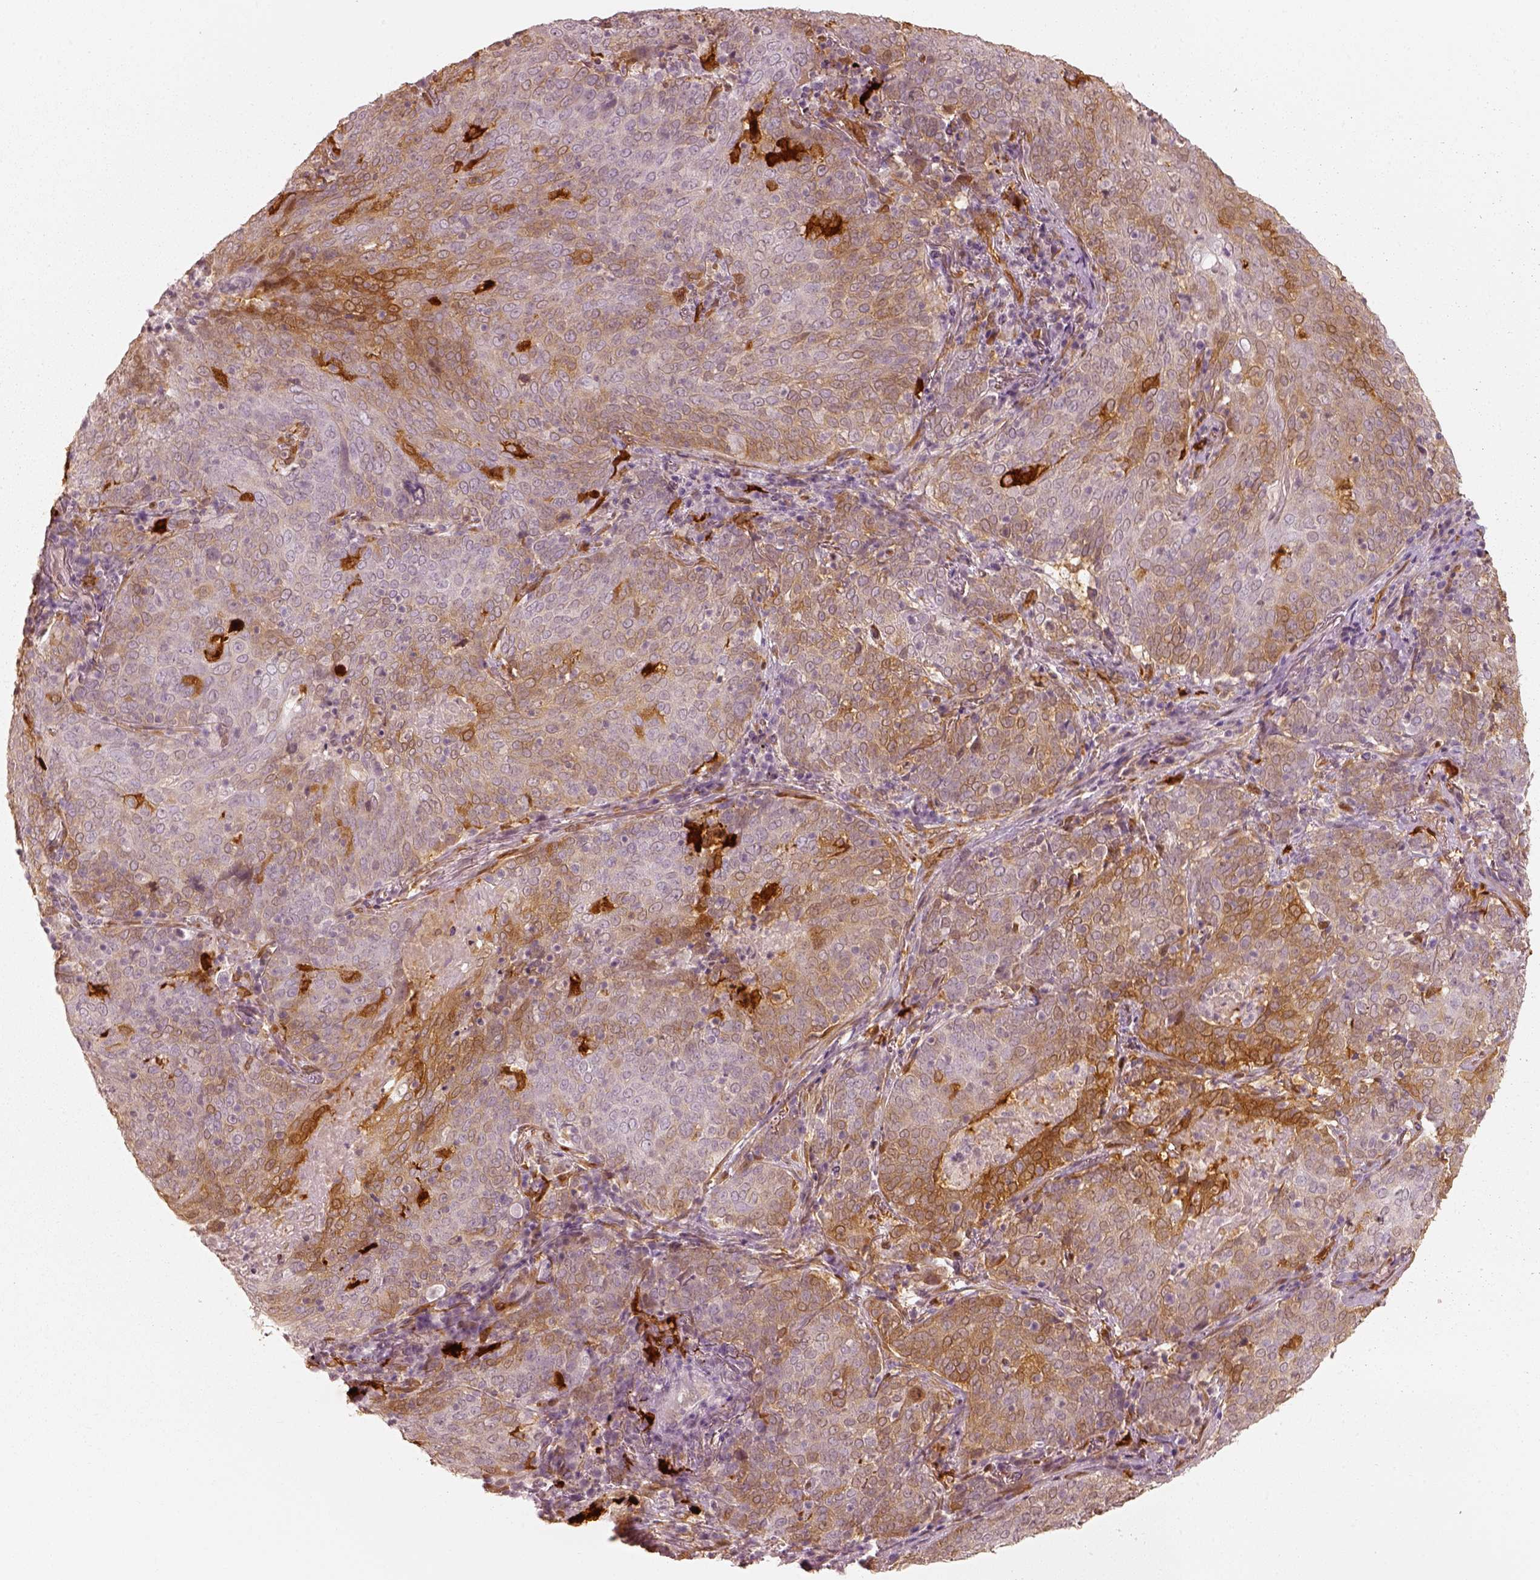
{"staining": {"intensity": "moderate", "quantity": "25%-75%", "location": "cytoplasmic/membranous"}, "tissue": "lung cancer", "cell_type": "Tumor cells", "image_type": "cancer", "snomed": [{"axis": "morphology", "description": "Squamous cell carcinoma, NOS"}, {"axis": "topography", "description": "Lung"}], "caption": "Moderate cytoplasmic/membranous protein staining is identified in approximately 25%-75% of tumor cells in lung cancer (squamous cell carcinoma).", "gene": "FSCN1", "patient": {"sex": "male", "age": 82}}